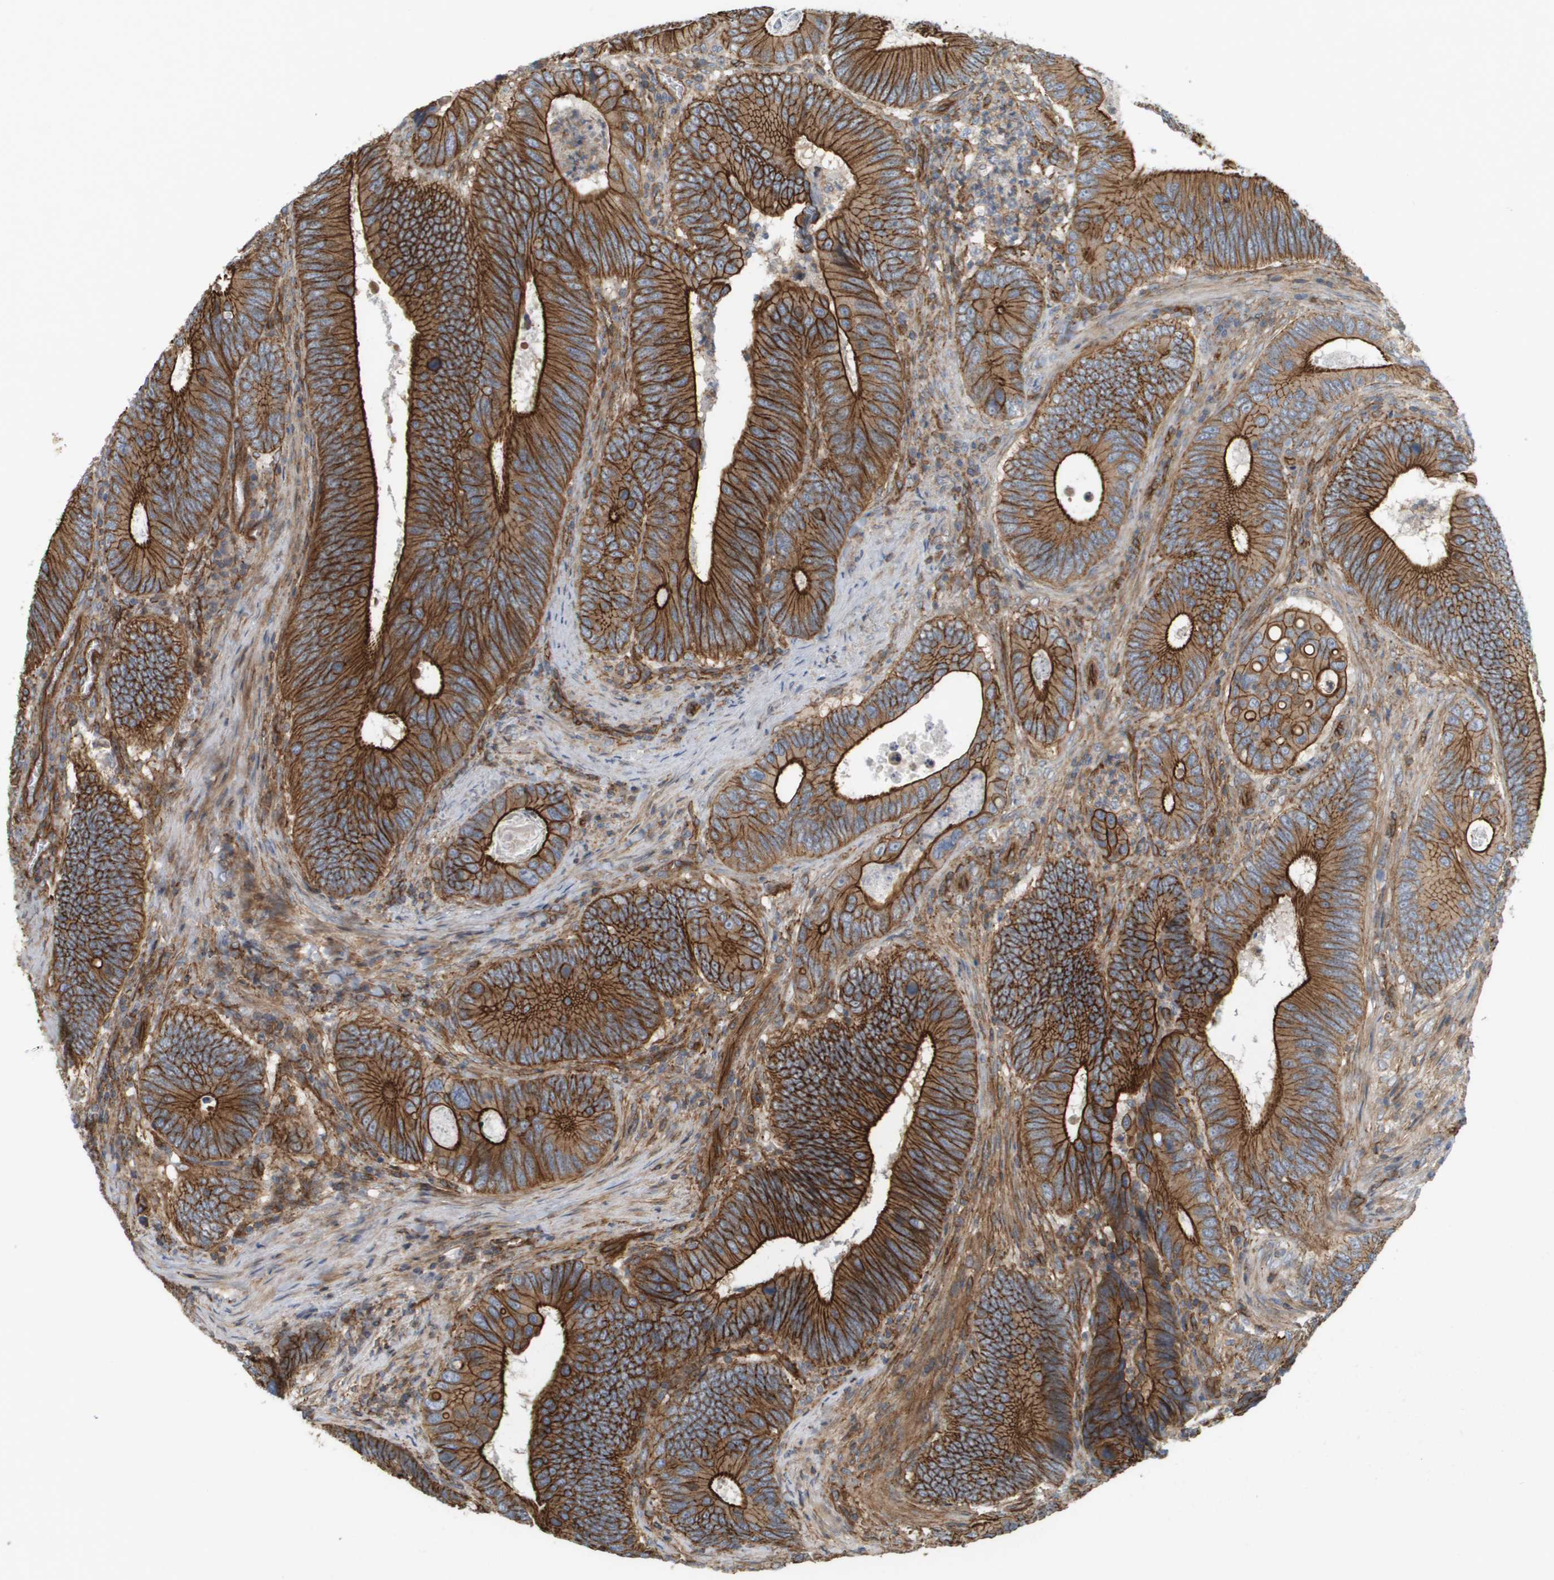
{"staining": {"intensity": "strong", "quantity": ">75%", "location": "cytoplasmic/membranous"}, "tissue": "colorectal cancer", "cell_type": "Tumor cells", "image_type": "cancer", "snomed": [{"axis": "morphology", "description": "Inflammation, NOS"}, {"axis": "morphology", "description": "Adenocarcinoma, NOS"}, {"axis": "topography", "description": "Colon"}], "caption": "Tumor cells demonstrate high levels of strong cytoplasmic/membranous positivity in about >75% of cells in human colorectal cancer (adenocarcinoma).", "gene": "SGMS2", "patient": {"sex": "male", "age": 72}}